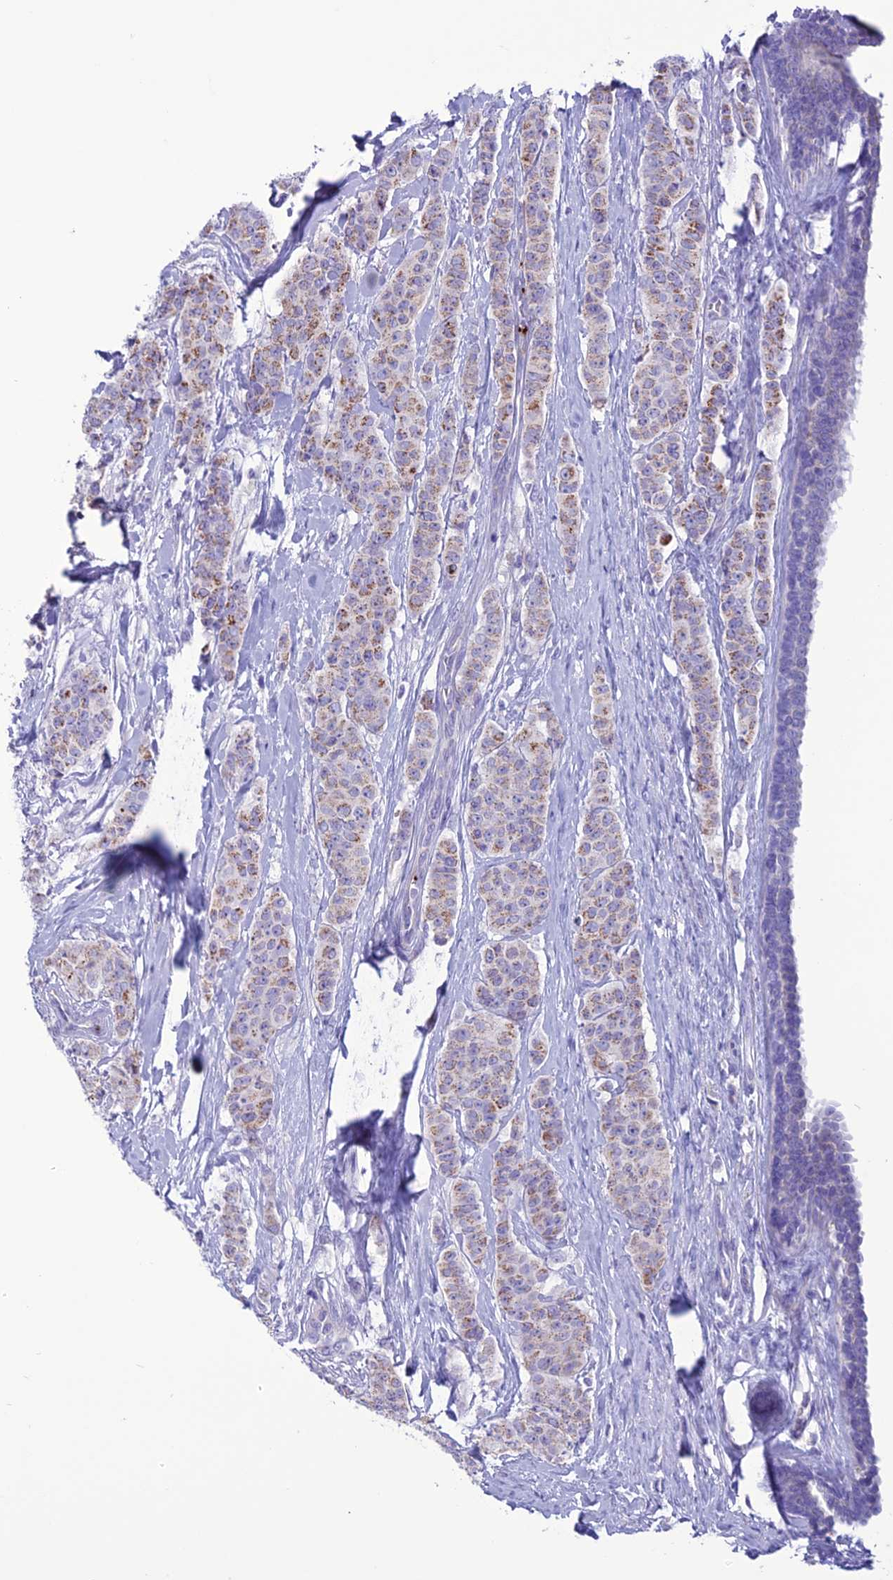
{"staining": {"intensity": "moderate", "quantity": ">75%", "location": "cytoplasmic/membranous"}, "tissue": "breast cancer", "cell_type": "Tumor cells", "image_type": "cancer", "snomed": [{"axis": "morphology", "description": "Duct carcinoma"}, {"axis": "topography", "description": "Breast"}], "caption": "High-magnification brightfield microscopy of breast cancer stained with DAB (brown) and counterstained with hematoxylin (blue). tumor cells exhibit moderate cytoplasmic/membranous expression is appreciated in approximately>75% of cells.", "gene": "C21orf140", "patient": {"sex": "female", "age": 40}}